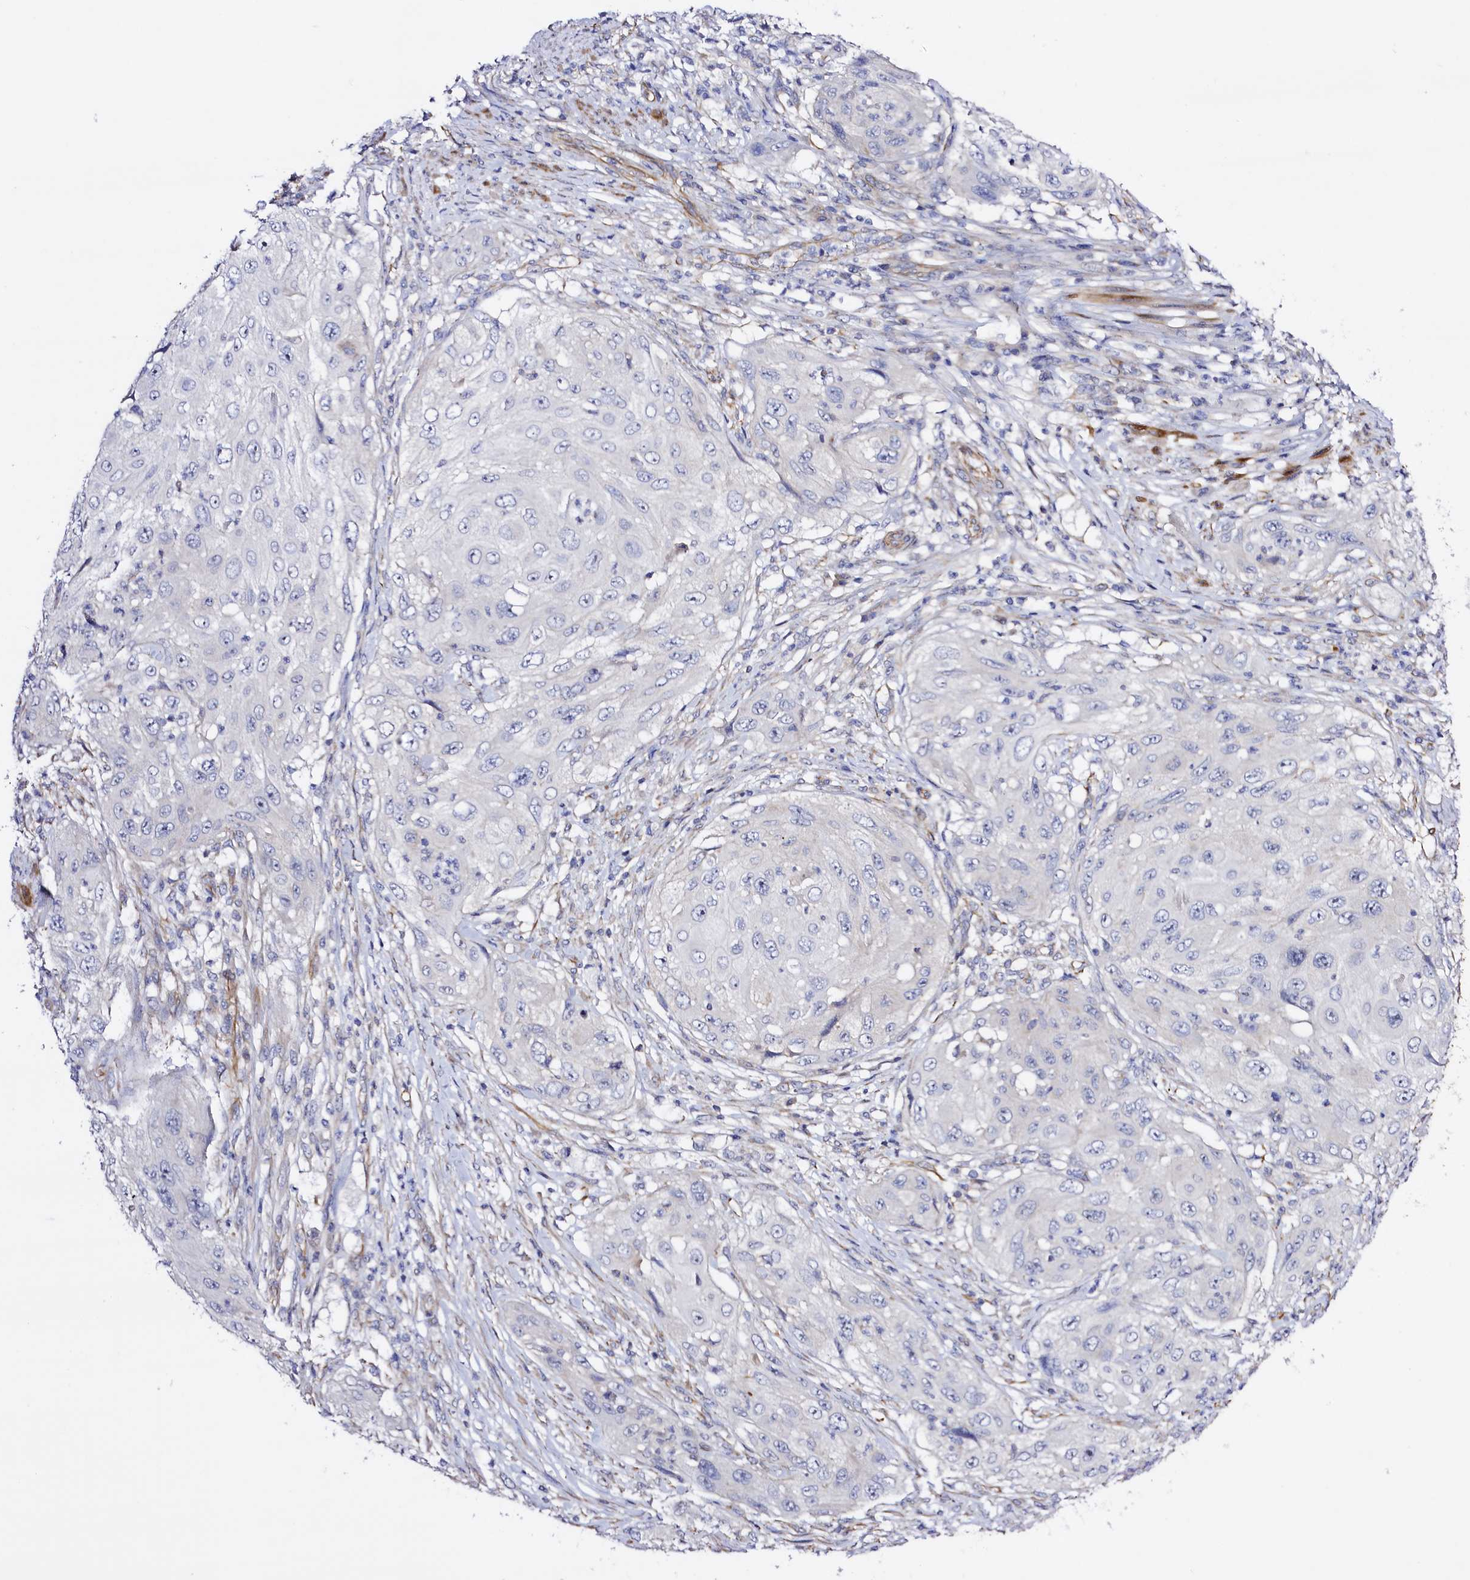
{"staining": {"intensity": "negative", "quantity": "none", "location": "none"}, "tissue": "cervical cancer", "cell_type": "Tumor cells", "image_type": "cancer", "snomed": [{"axis": "morphology", "description": "Squamous cell carcinoma, NOS"}, {"axis": "topography", "description": "Cervix"}], "caption": "There is no significant staining in tumor cells of cervical cancer (squamous cell carcinoma).", "gene": "SLC7A1", "patient": {"sex": "female", "age": 42}}